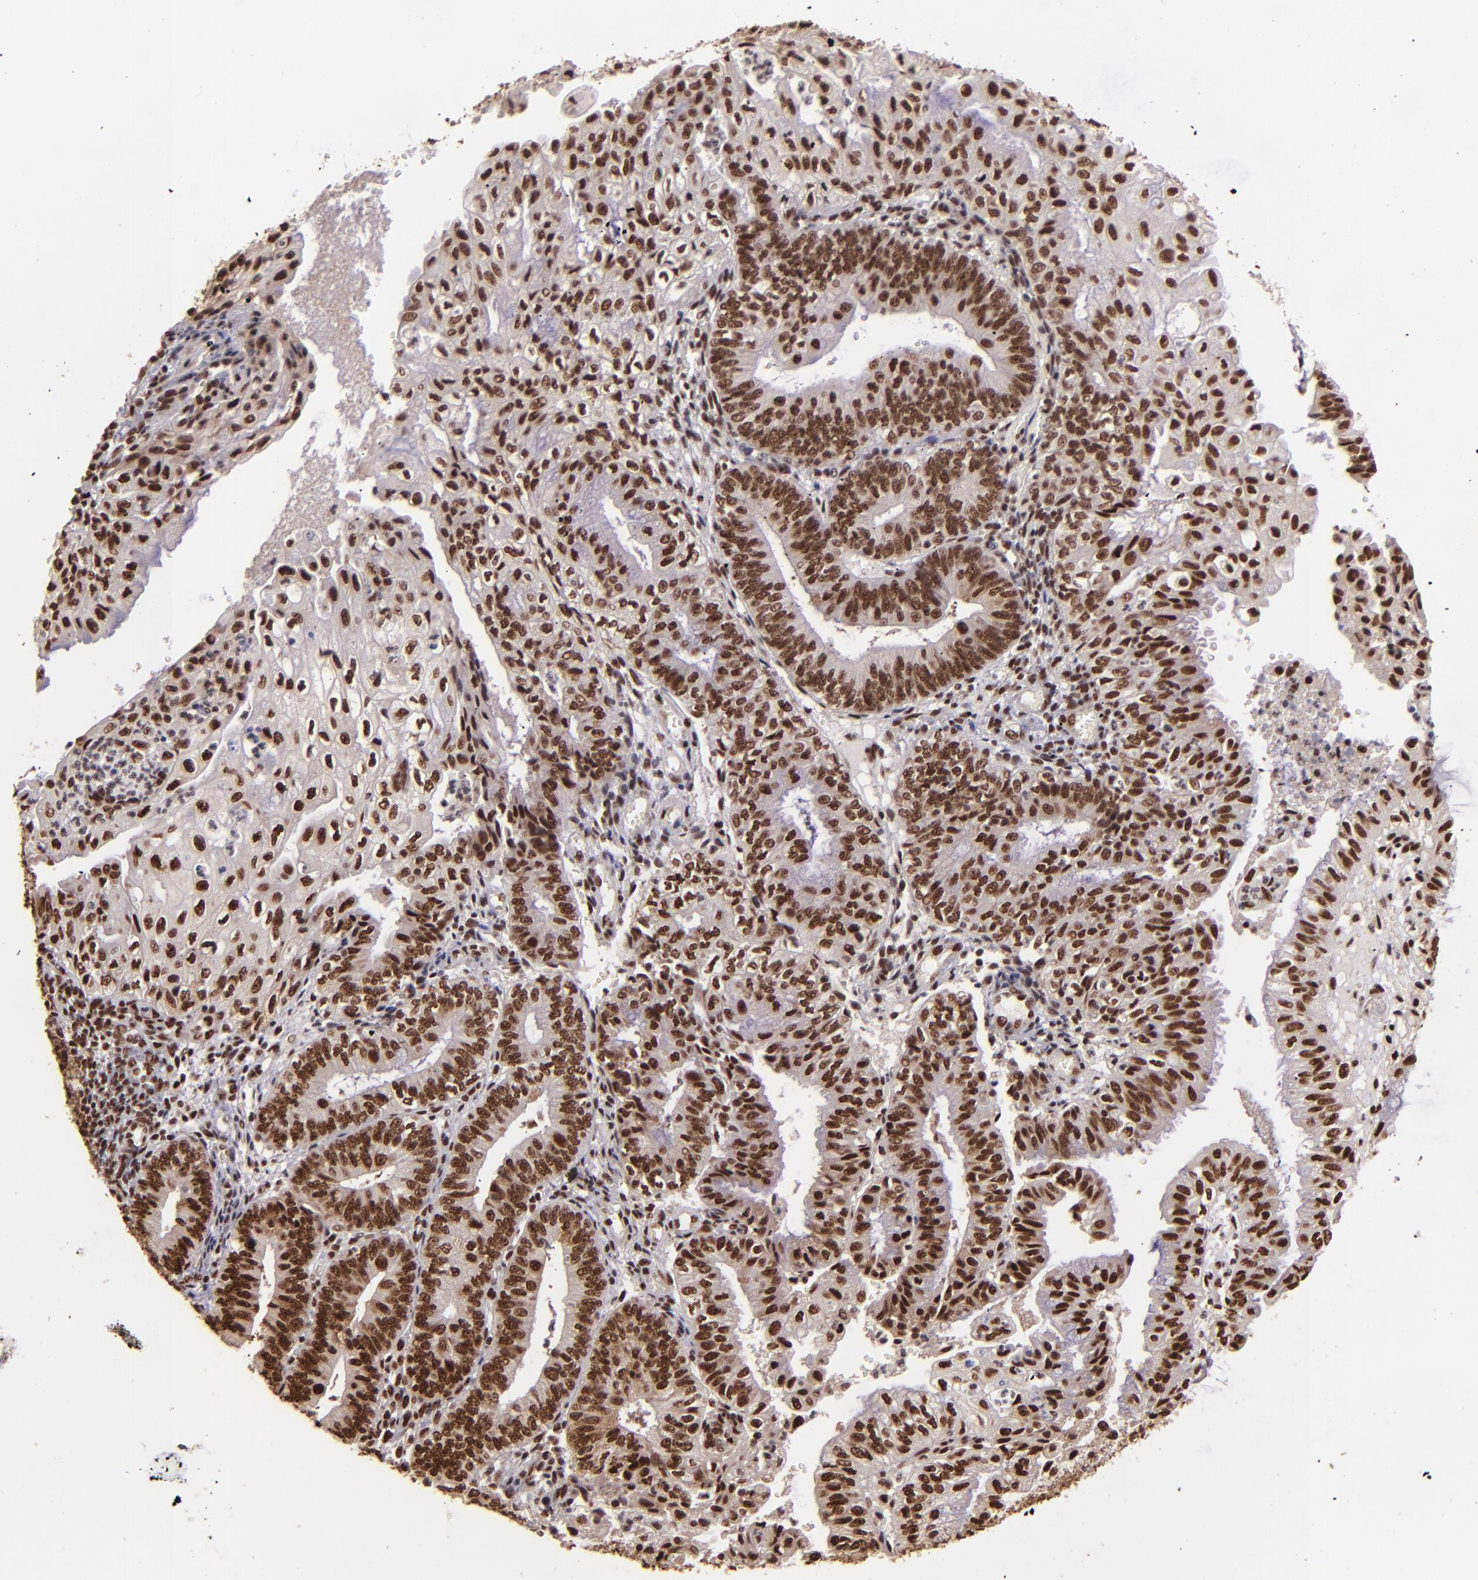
{"staining": {"intensity": "strong", "quantity": ">75%", "location": "nuclear"}, "tissue": "endometrial cancer", "cell_type": "Tumor cells", "image_type": "cancer", "snomed": [{"axis": "morphology", "description": "Adenocarcinoma, NOS"}, {"axis": "topography", "description": "Endometrium"}], "caption": "Endometrial cancer stained with DAB immunohistochemistry (IHC) displays high levels of strong nuclear positivity in approximately >75% of tumor cells.", "gene": "PQBP1", "patient": {"sex": "female", "age": 55}}